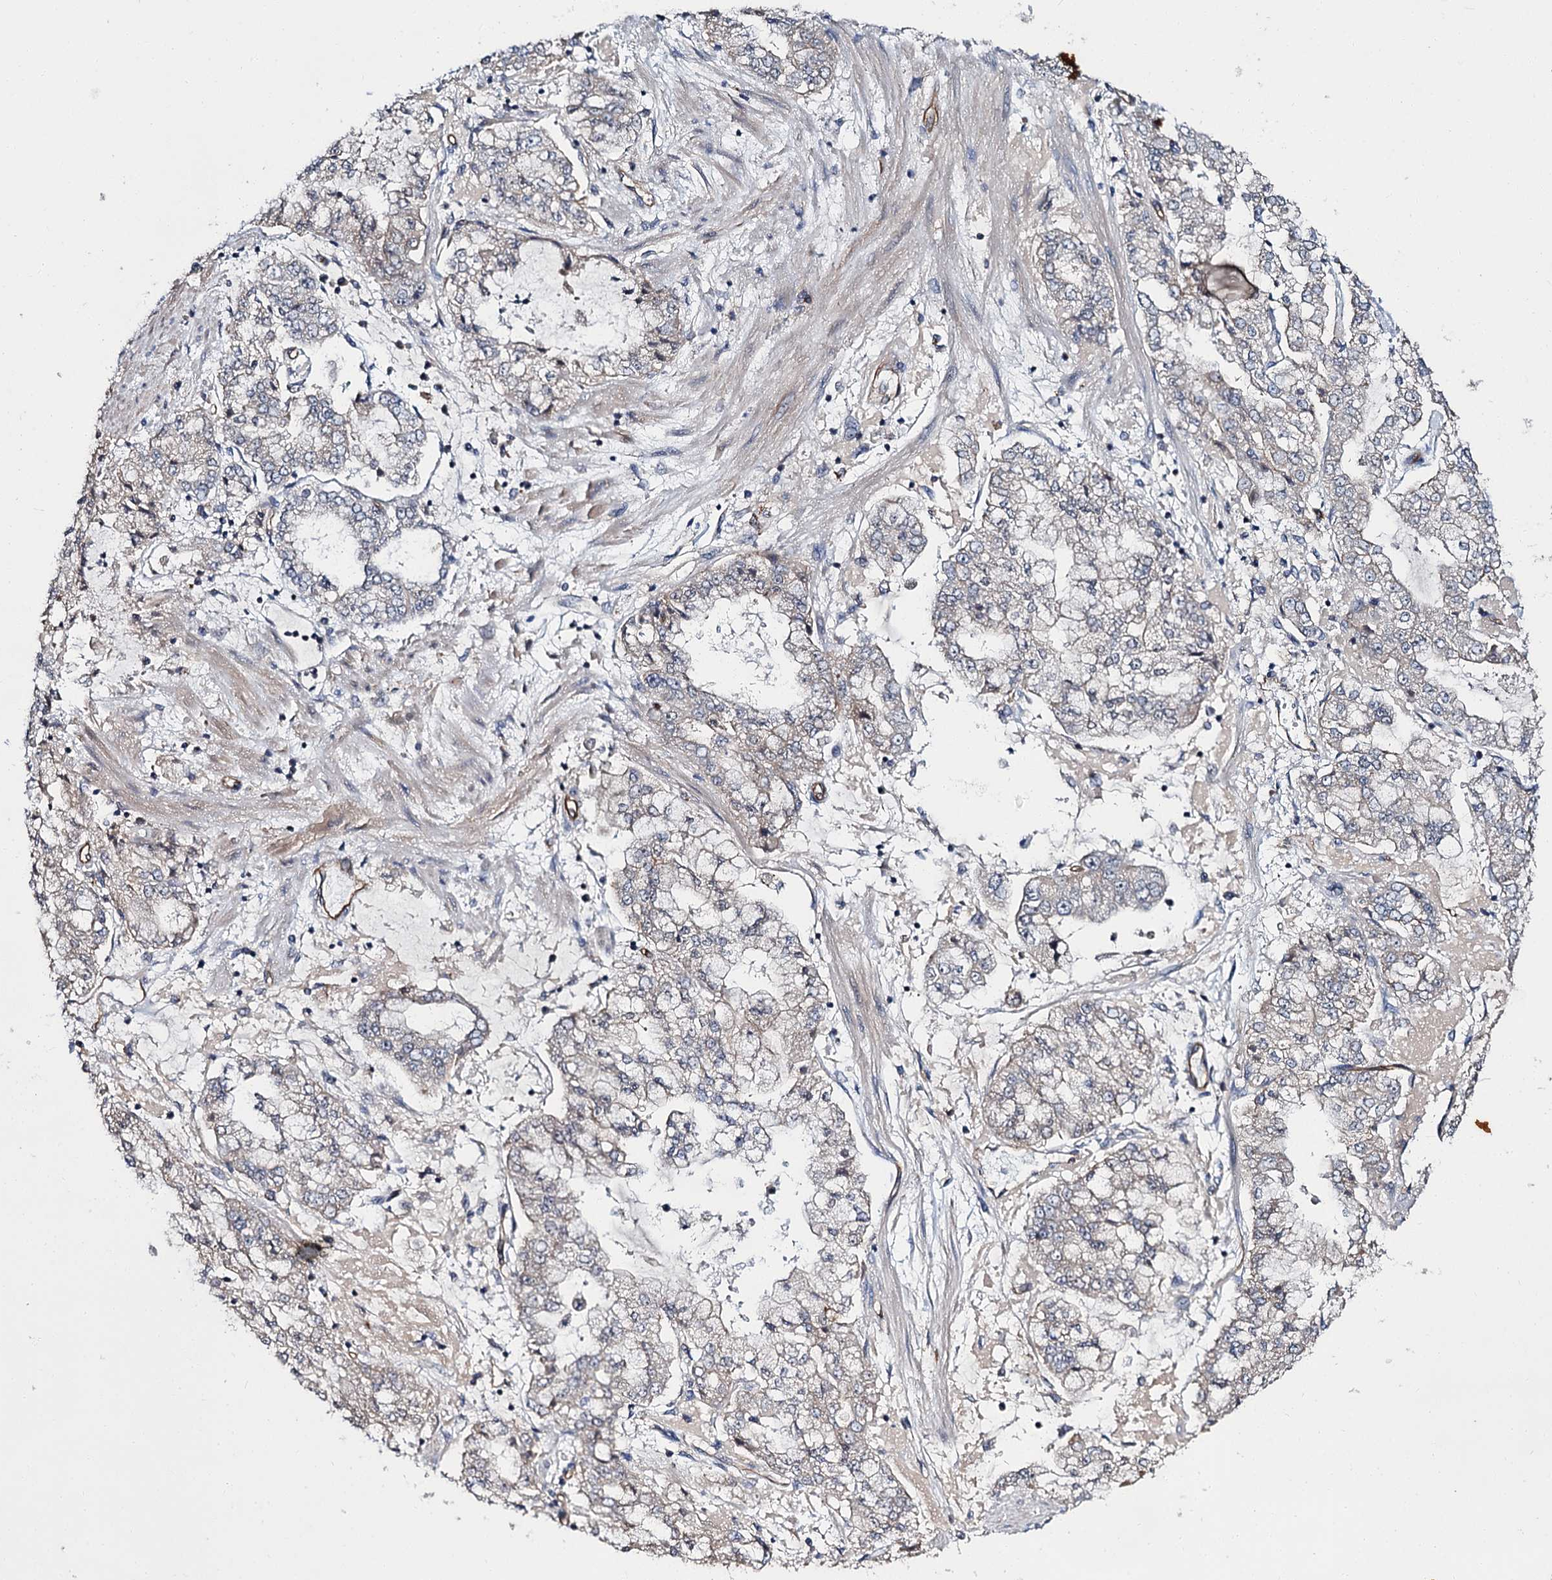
{"staining": {"intensity": "negative", "quantity": "none", "location": "none"}, "tissue": "stomach cancer", "cell_type": "Tumor cells", "image_type": "cancer", "snomed": [{"axis": "morphology", "description": "Adenocarcinoma, NOS"}, {"axis": "topography", "description": "Stomach"}], "caption": "A photomicrograph of stomach cancer stained for a protein displays no brown staining in tumor cells.", "gene": "ABLIM1", "patient": {"sex": "male", "age": 76}}